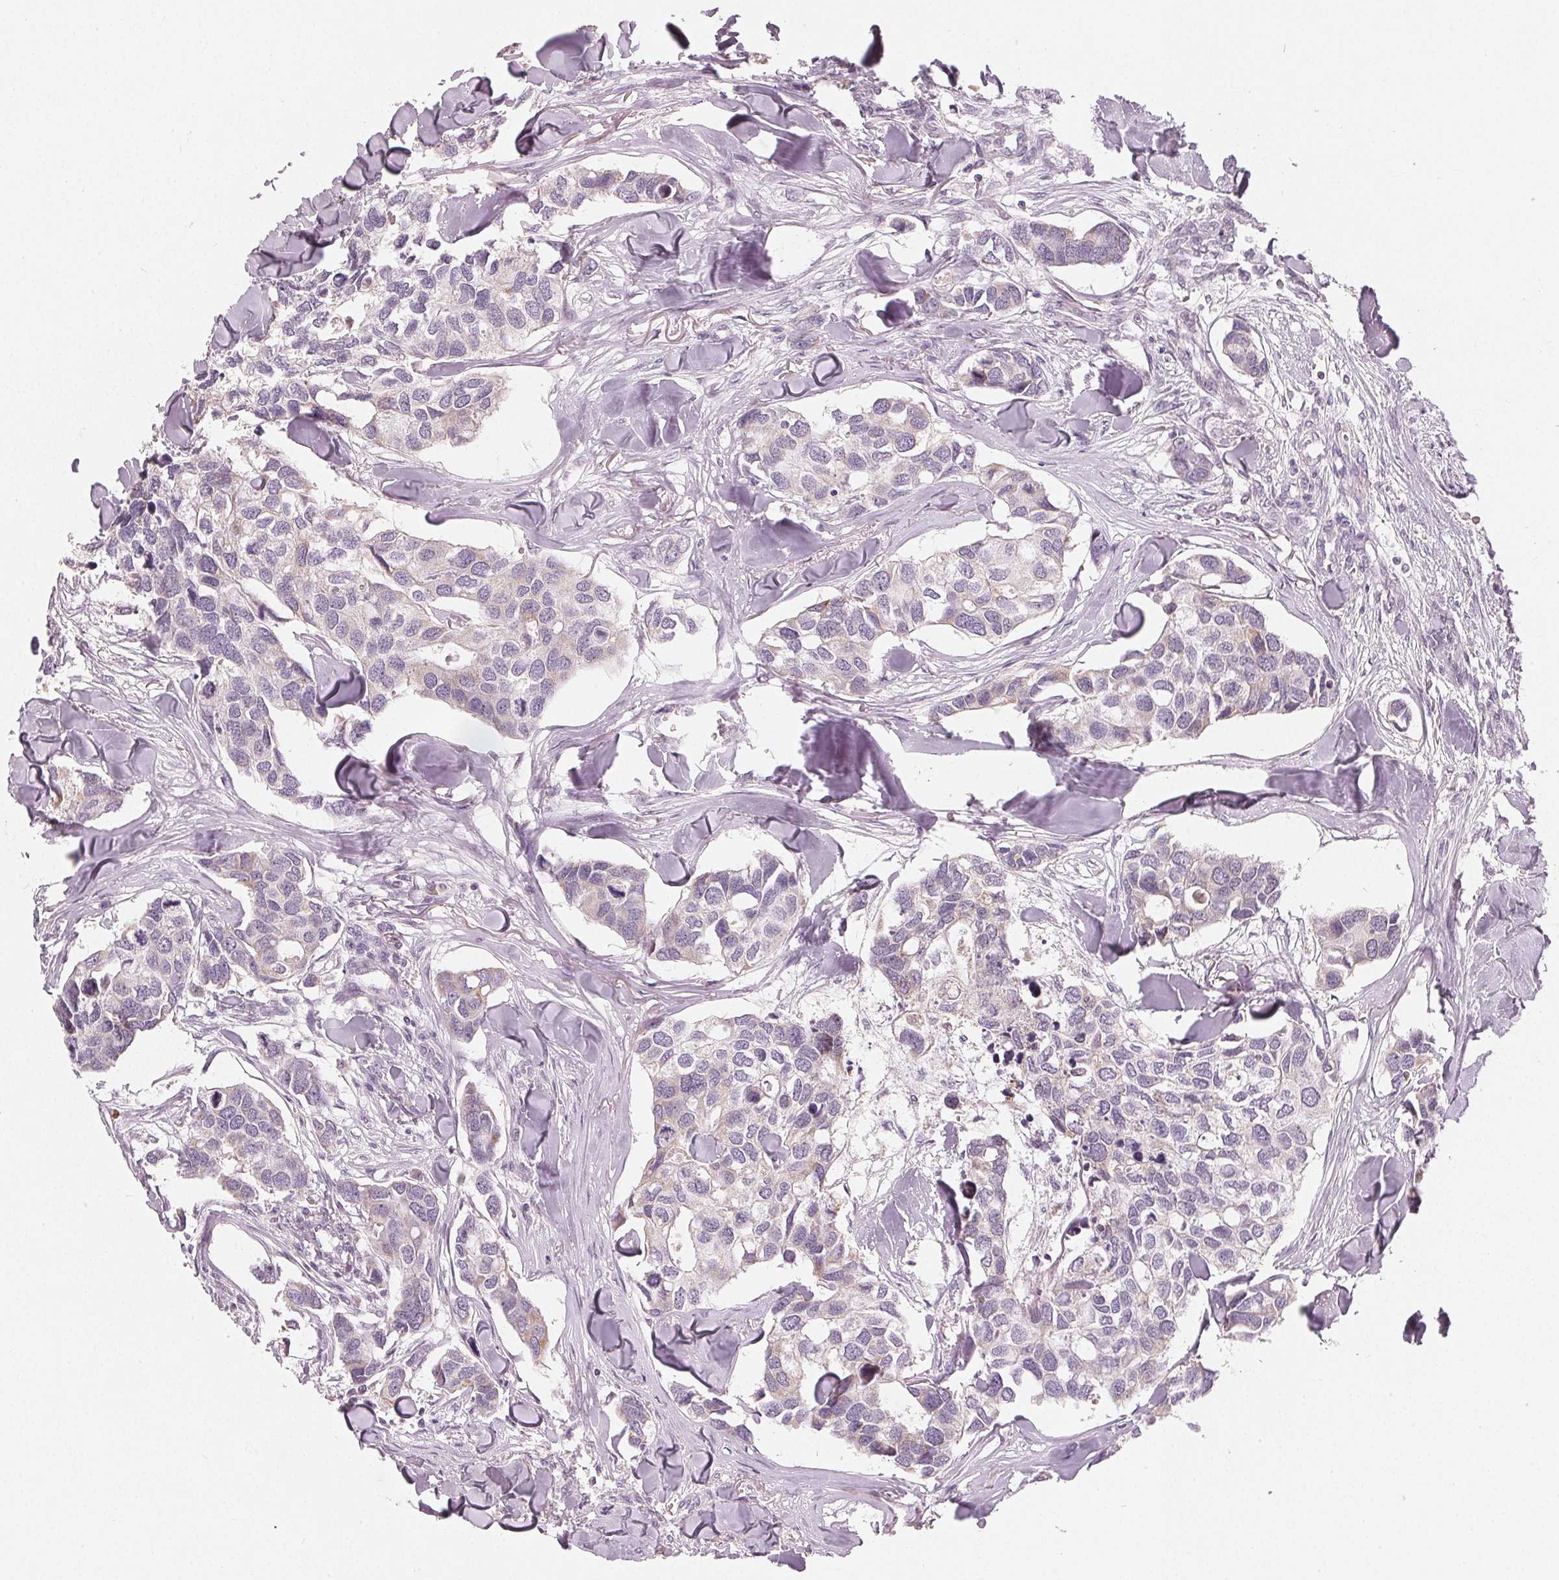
{"staining": {"intensity": "negative", "quantity": "none", "location": "none"}, "tissue": "breast cancer", "cell_type": "Tumor cells", "image_type": "cancer", "snomed": [{"axis": "morphology", "description": "Duct carcinoma"}, {"axis": "topography", "description": "Breast"}], "caption": "Tumor cells show no significant protein expression in breast cancer (invasive ductal carcinoma).", "gene": "TRIM60", "patient": {"sex": "female", "age": 83}}